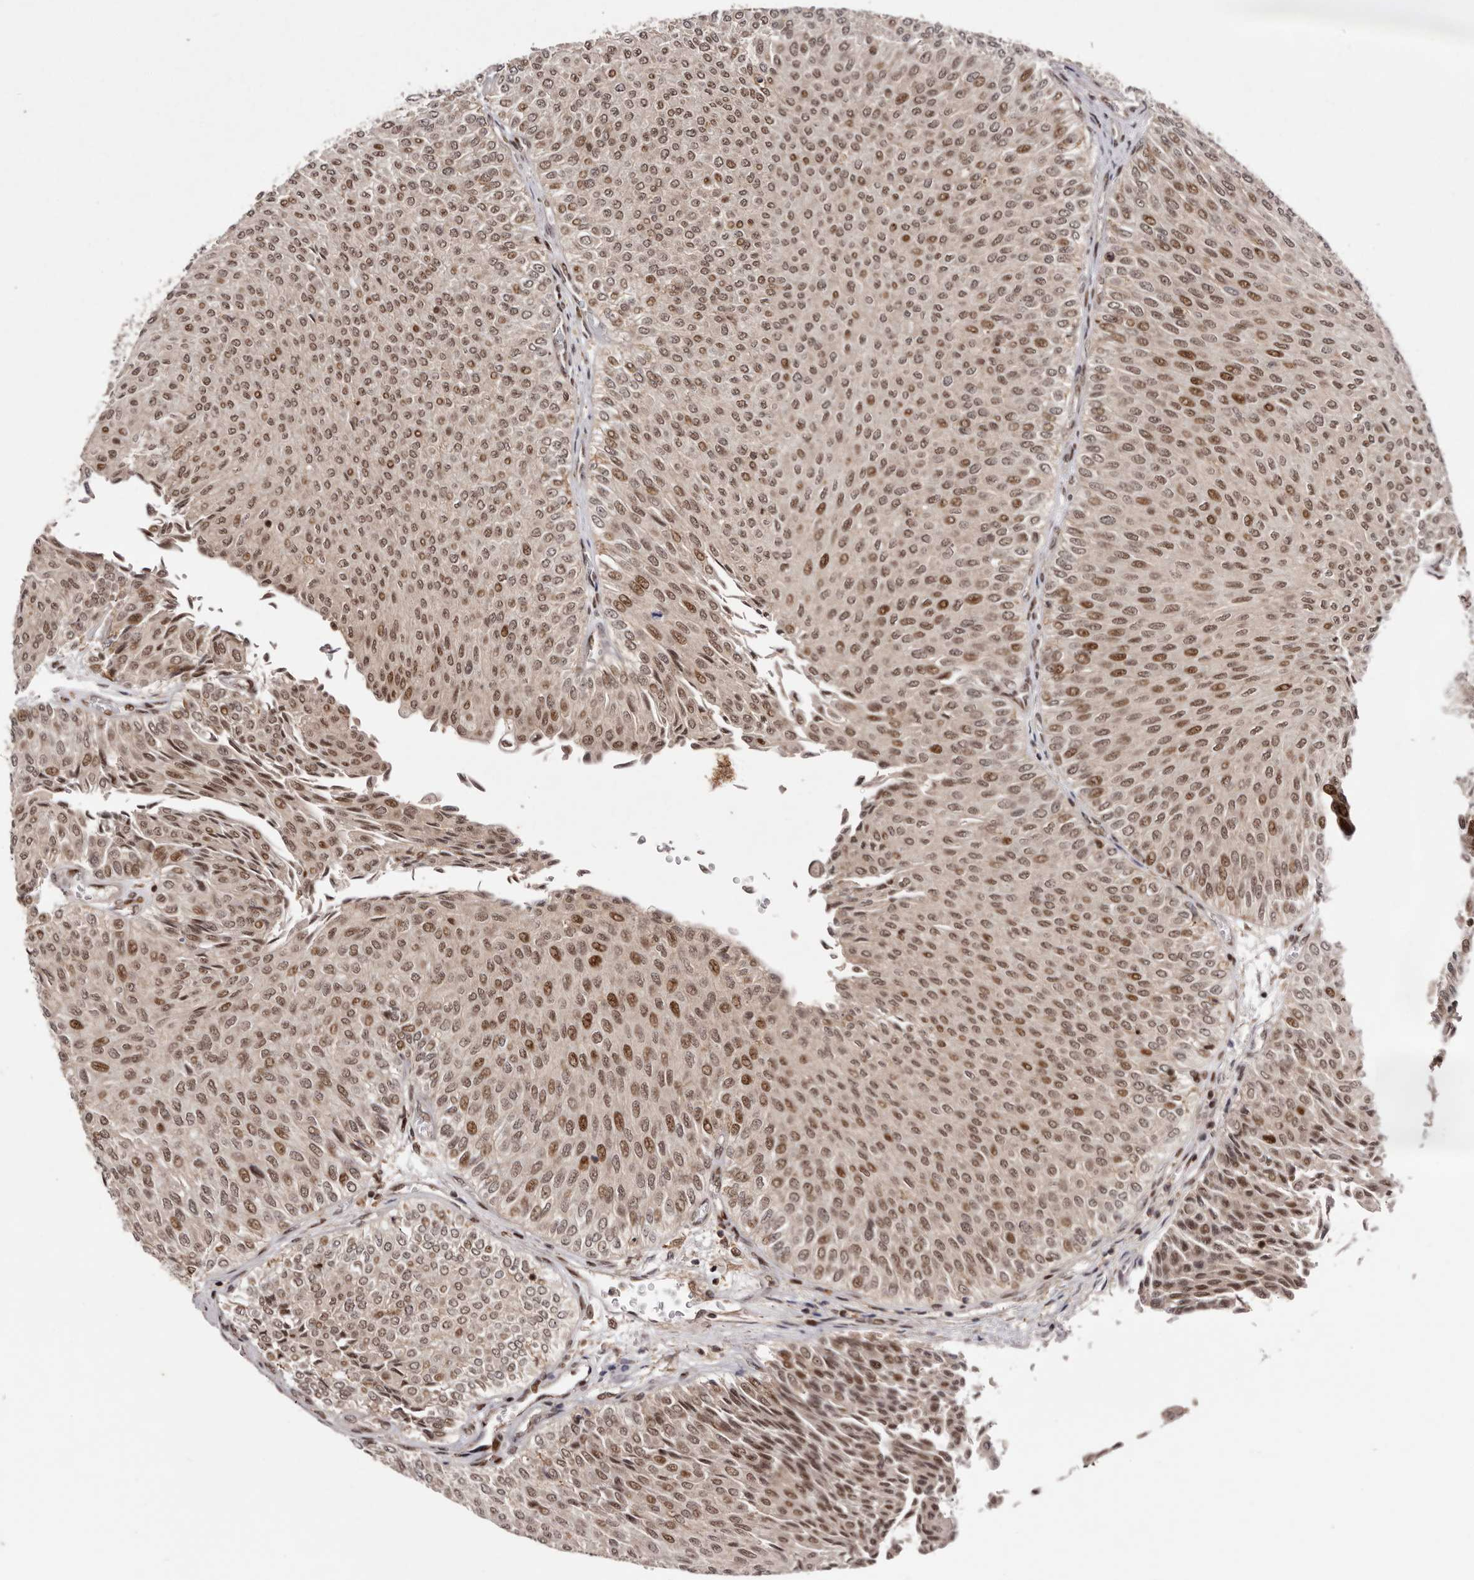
{"staining": {"intensity": "moderate", "quantity": ">75%", "location": "nuclear"}, "tissue": "urothelial cancer", "cell_type": "Tumor cells", "image_type": "cancer", "snomed": [{"axis": "morphology", "description": "Urothelial carcinoma, Low grade"}, {"axis": "topography", "description": "Urinary bladder"}], "caption": "Immunohistochemical staining of urothelial cancer exhibits medium levels of moderate nuclear protein expression in approximately >75% of tumor cells.", "gene": "FBXO5", "patient": {"sex": "male", "age": 78}}